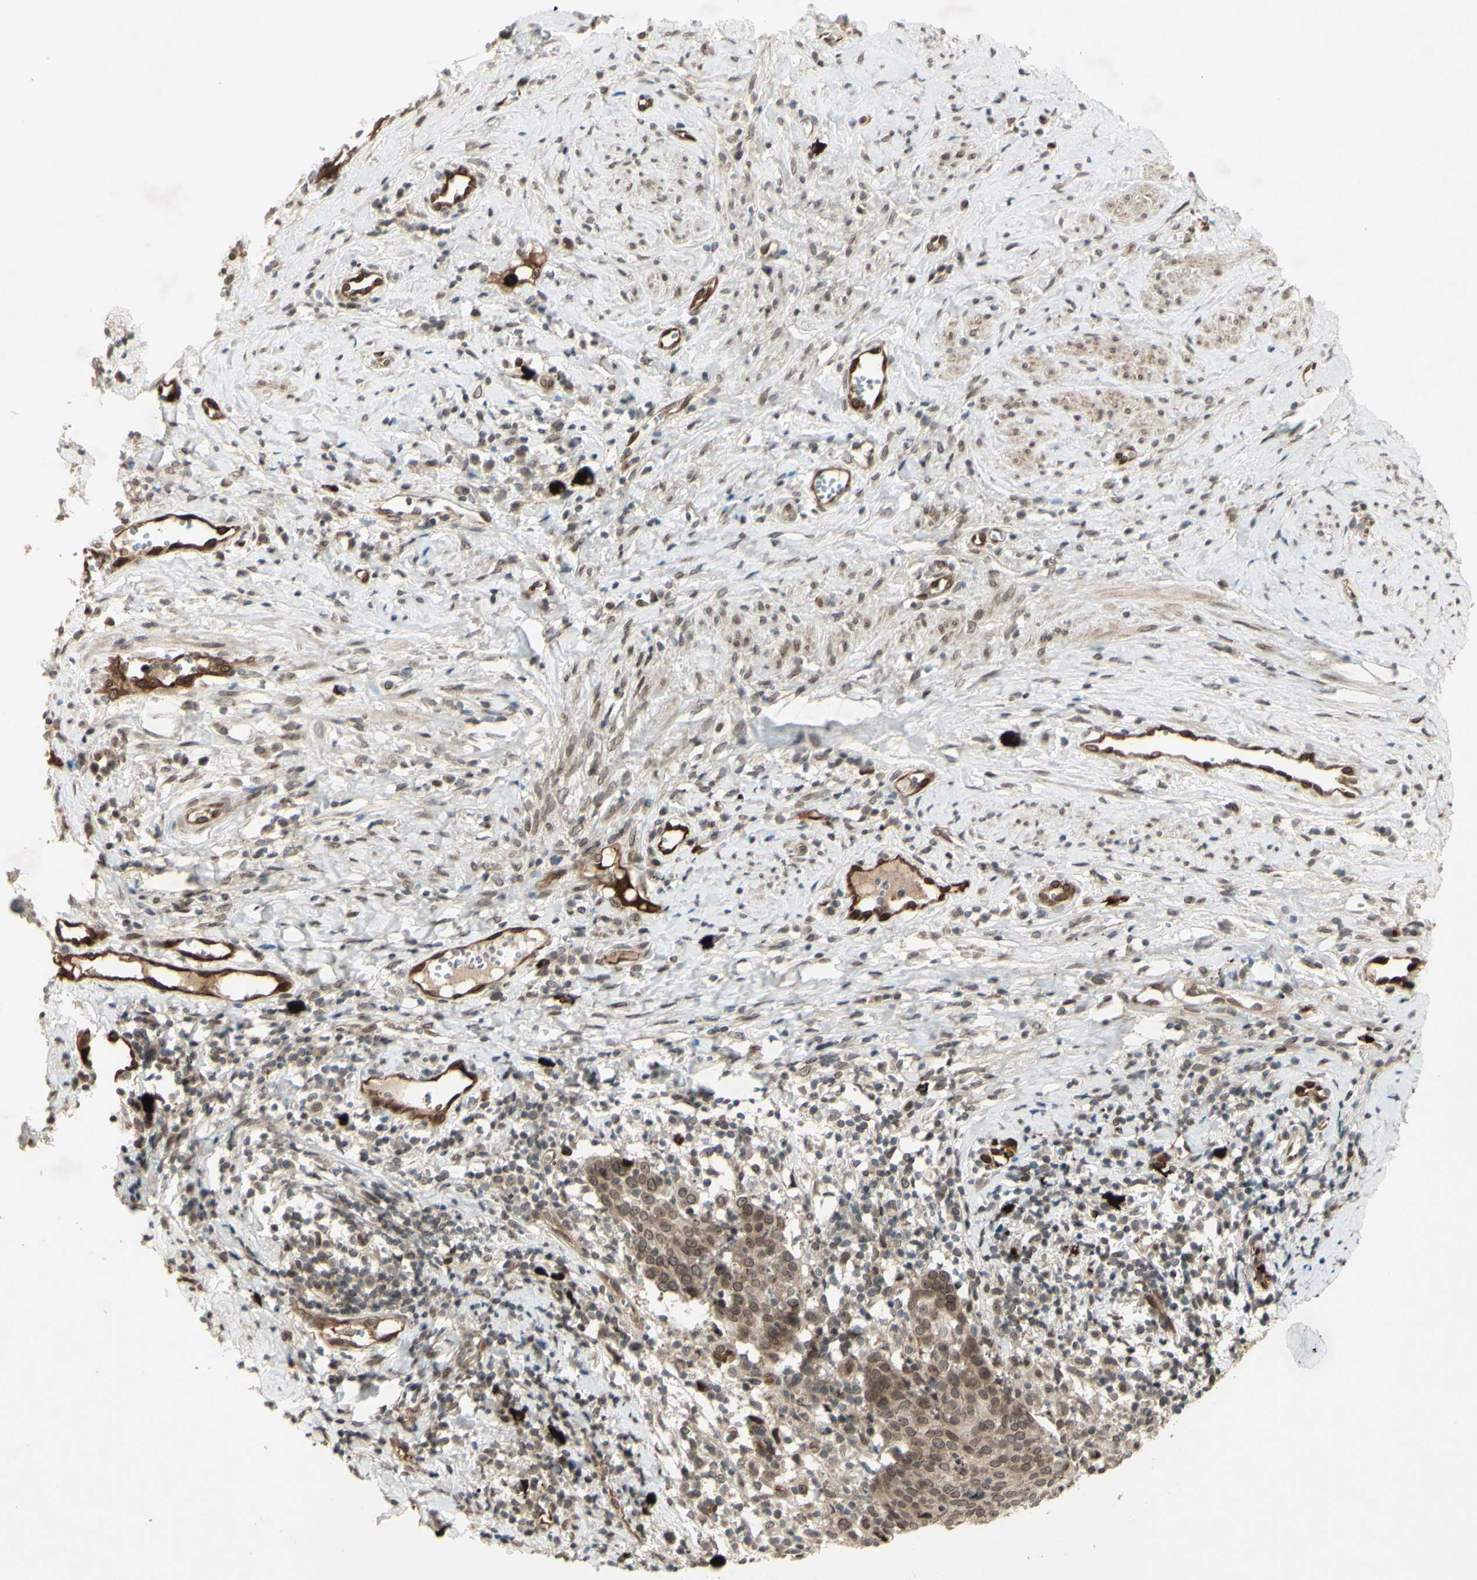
{"staining": {"intensity": "weak", "quantity": ">75%", "location": "cytoplasmic/membranous,nuclear"}, "tissue": "cervical cancer", "cell_type": "Tumor cells", "image_type": "cancer", "snomed": [{"axis": "morphology", "description": "Squamous cell carcinoma, NOS"}, {"axis": "topography", "description": "Cervix"}], "caption": "The image demonstrates immunohistochemical staining of cervical cancer. There is weak cytoplasmic/membranous and nuclear positivity is seen in approximately >75% of tumor cells.", "gene": "MLF2", "patient": {"sex": "female", "age": 40}}